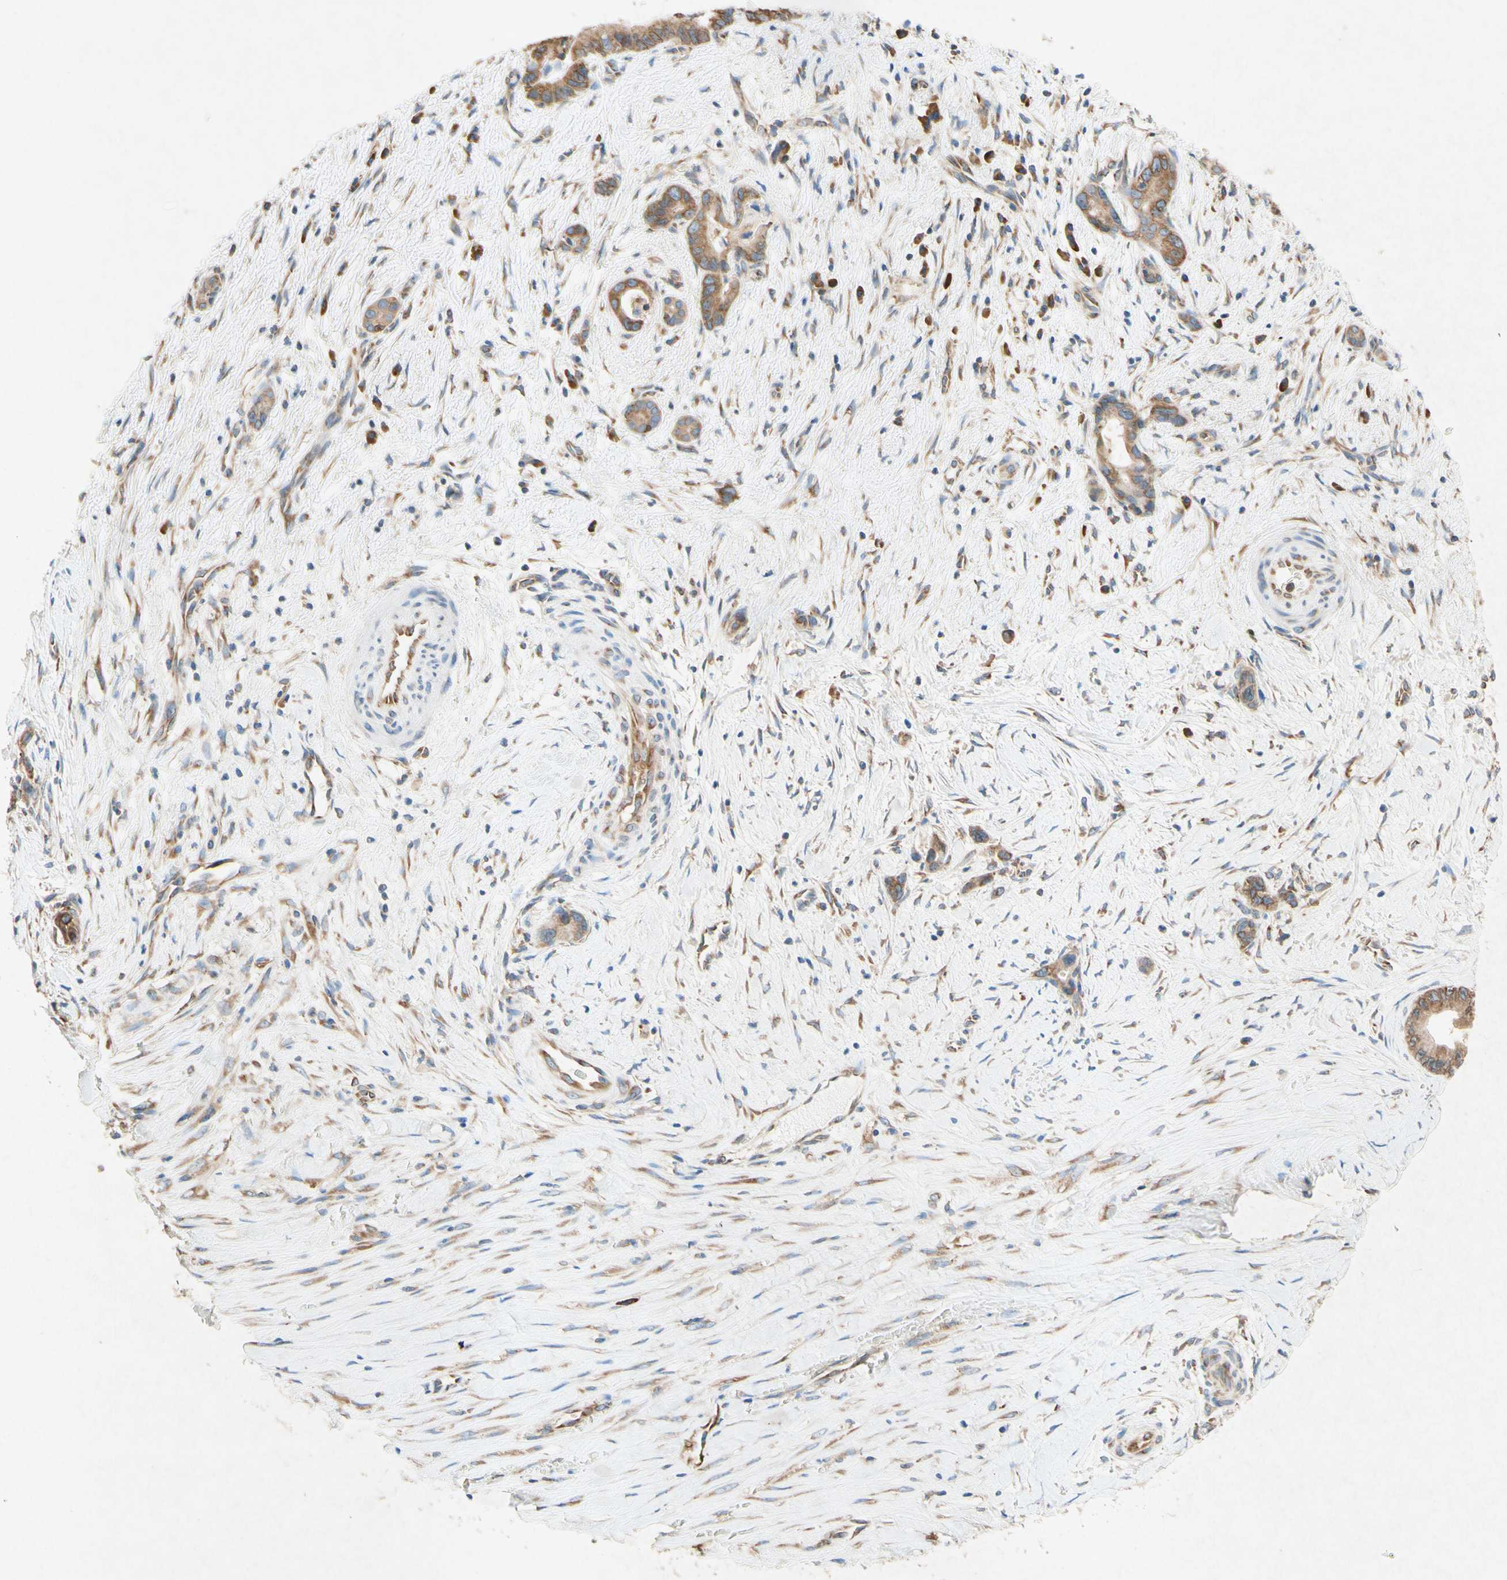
{"staining": {"intensity": "moderate", "quantity": ">75%", "location": "cytoplasmic/membranous"}, "tissue": "liver cancer", "cell_type": "Tumor cells", "image_type": "cancer", "snomed": [{"axis": "morphology", "description": "Cholangiocarcinoma"}, {"axis": "topography", "description": "Liver"}], "caption": "This image demonstrates IHC staining of human cholangiocarcinoma (liver), with medium moderate cytoplasmic/membranous staining in about >75% of tumor cells.", "gene": "PABPC1", "patient": {"sex": "female", "age": 55}}